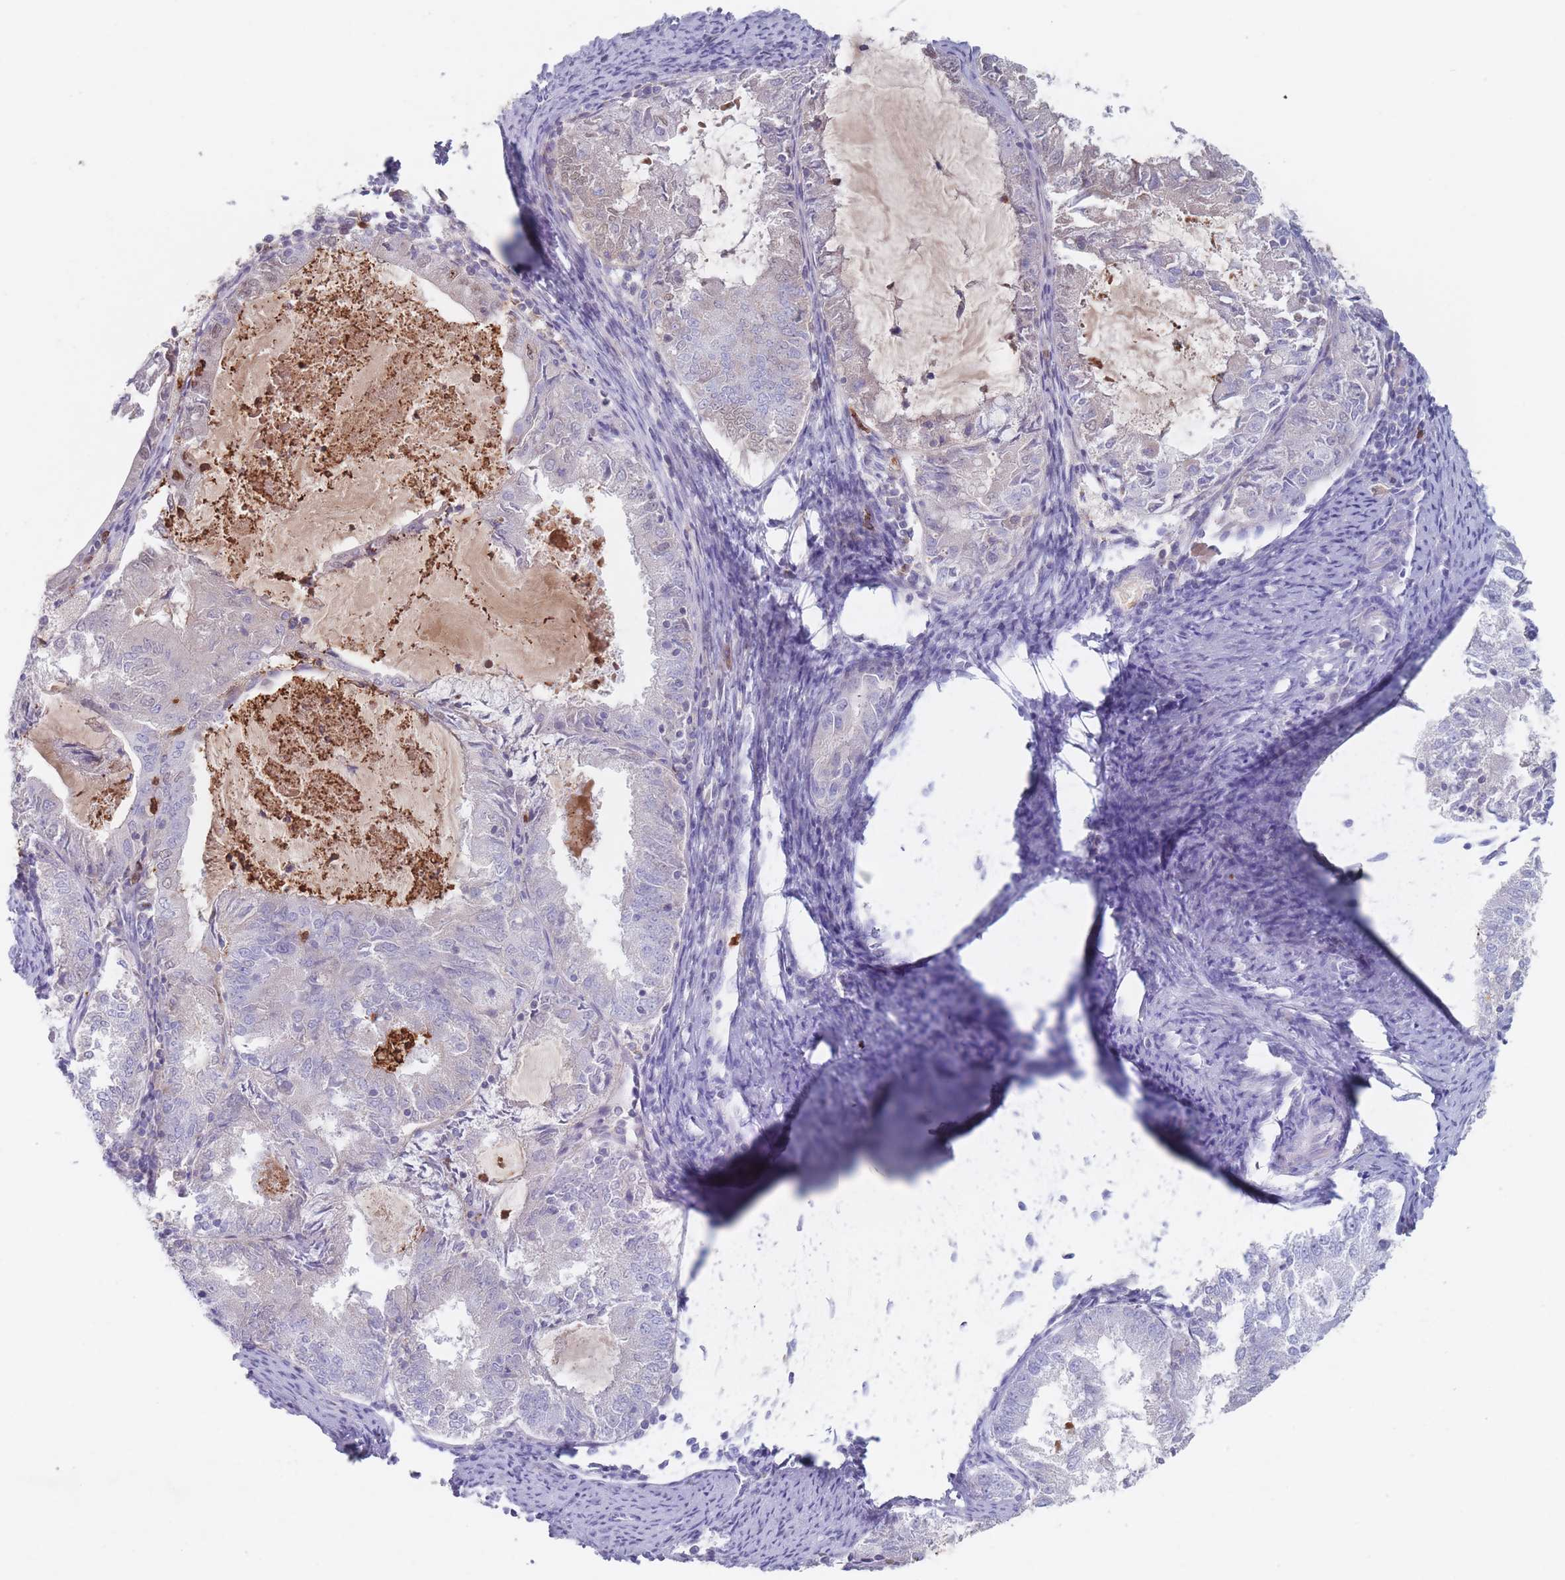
{"staining": {"intensity": "negative", "quantity": "none", "location": "none"}, "tissue": "endometrial cancer", "cell_type": "Tumor cells", "image_type": "cancer", "snomed": [{"axis": "morphology", "description": "Adenocarcinoma, NOS"}, {"axis": "topography", "description": "Endometrium"}], "caption": "There is no significant staining in tumor cells of adenocarcinoma (endometrial). (DAB (3,3'-diaminobenzidine) IHC, high magnification).", "gene": "ATP1A3", "patient": {"sex": "female", "age": 57}}